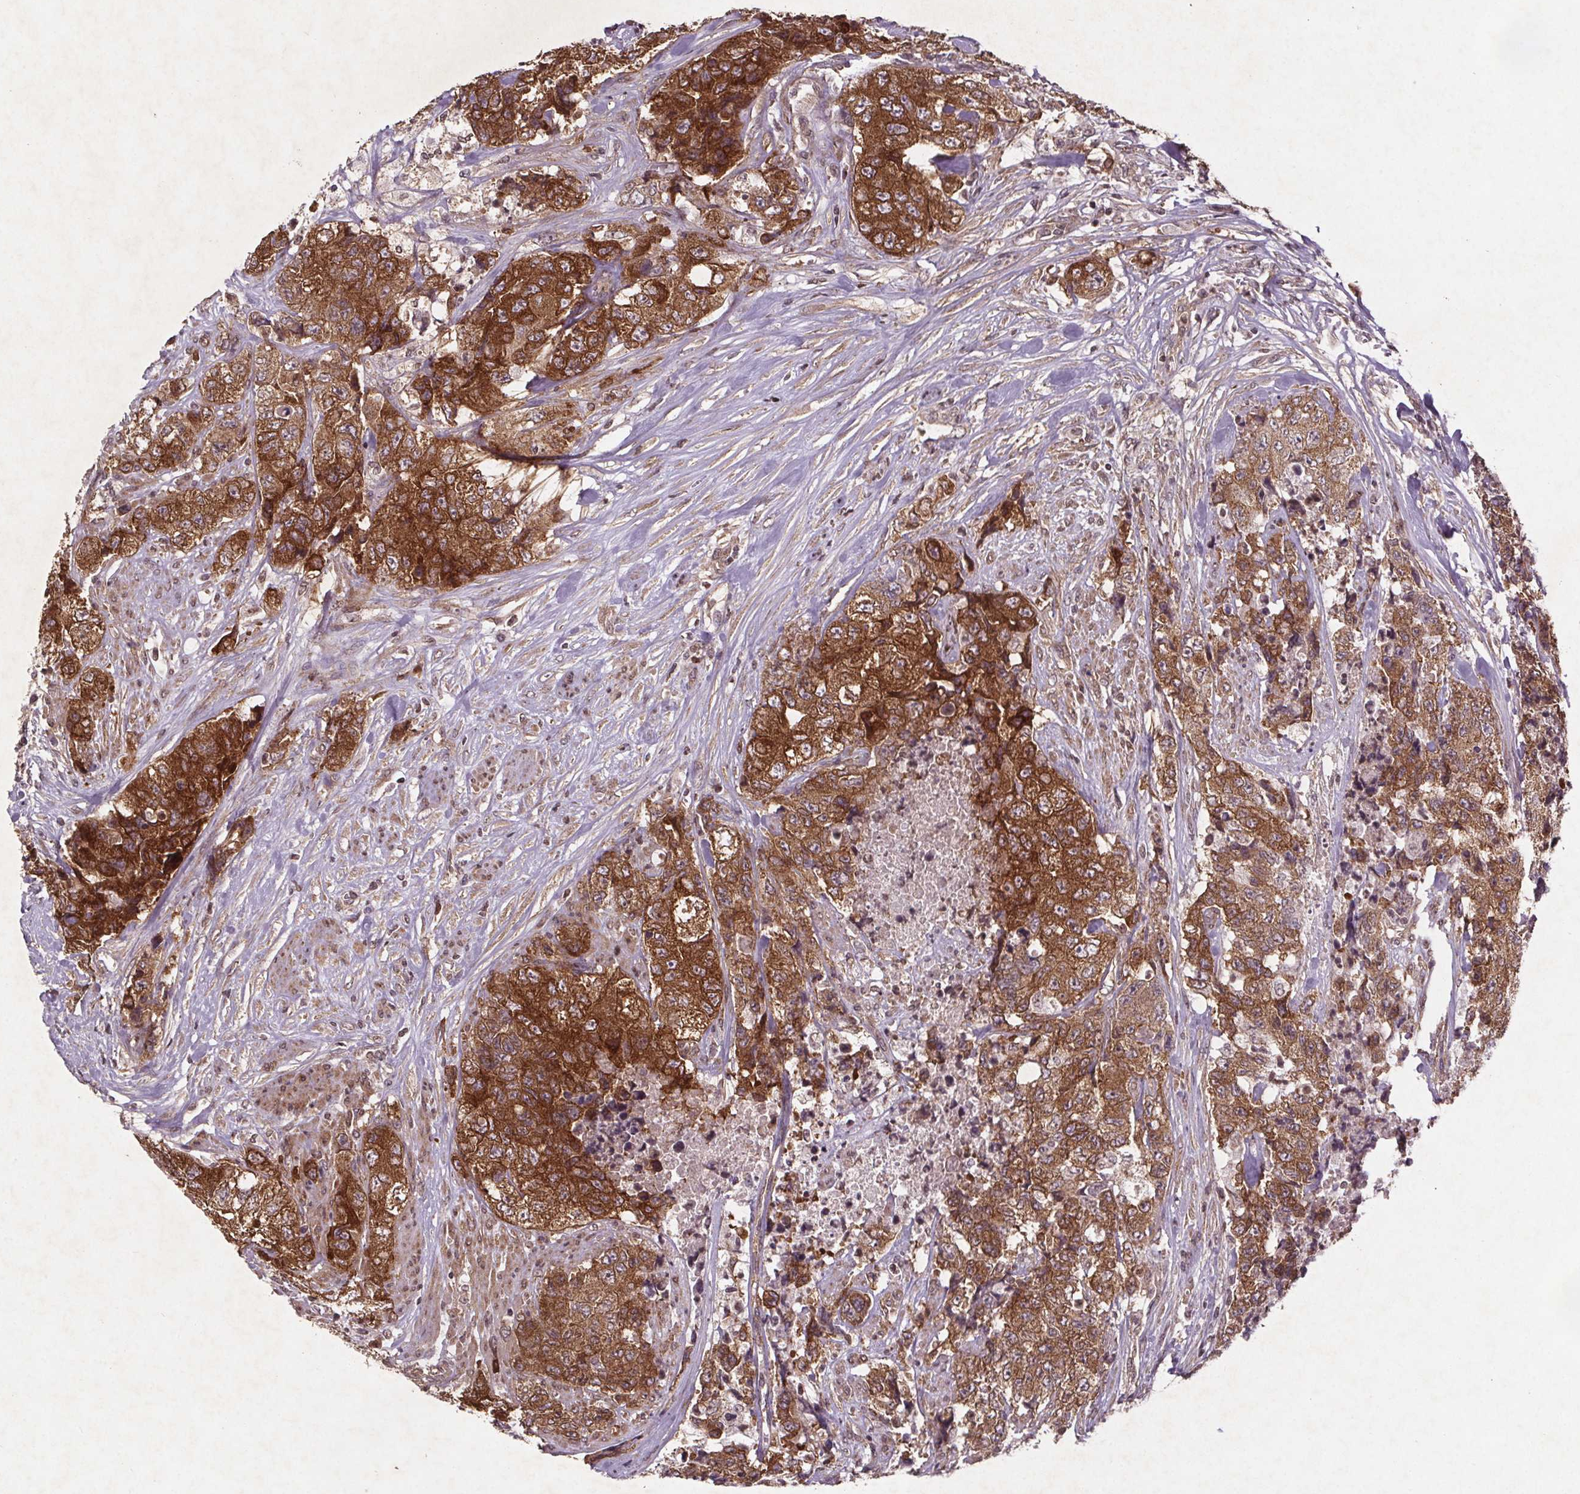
{"staining": {"intensity": "strong", "quantity": ">75%", "location": "cytoplasmic/membranous"}, "tissue": "urothelial cancer", "cell_type": "Tumor cells", "image_type": "cancer", "snomed": [{"axis": "morphology", "description": "Urothelial carcinoma, High grade"}, {"axis": "topography", "description": "Urinary bladder"}], "caption": "About >75% of tumor cells in urothelial cancer show strong cytoplasmic/membranous protein staining as visualized by brown immunohistochemical staining.", "gene": "STRN3", "patient": {"sex": "female", "age": 78}}